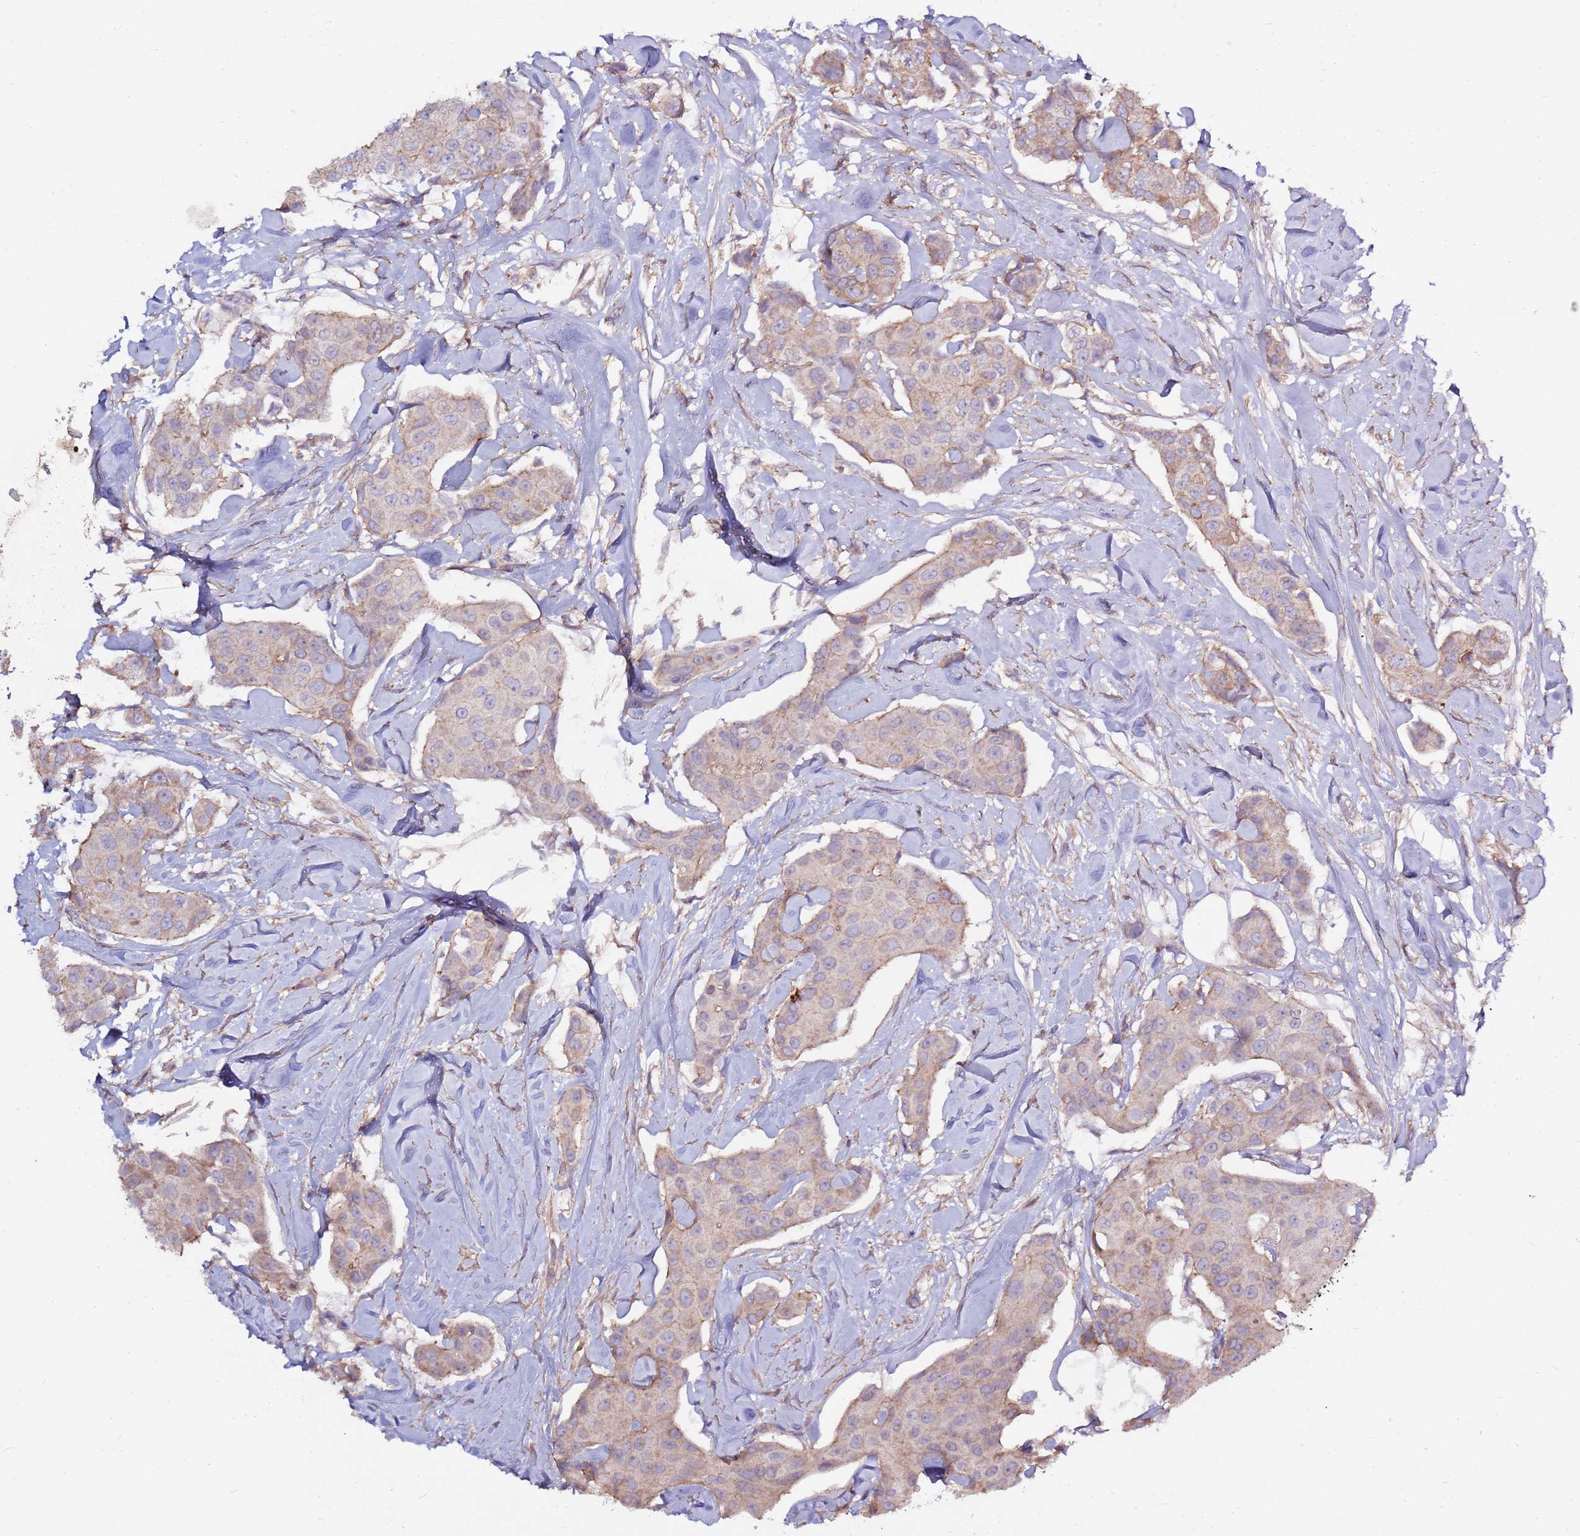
{"staining": {"intensity": "weak", "quantity": "<25%", "location": "cytoplasmic/membranous"}, "tissue": "breast cancer", "cell_type": "Tumor cells", "image_type": "cancer", "snomed": [{"axis": "morphology", "description": "Duct carcinoma"}, {"axis": "topography", "description": "Breast"}, {"axis": "topography", "description": "Lymph node"}], "caption": "Immunohistochemical staining of human breast infiltrating ductal carcinoma exhibits no significant expression in tumor cells. (Immunohistochemistry (ihc), brightfield microscopy, high magnification).", "gene": "EVA1B", "patient": {"sex": "female", "age": 80}}